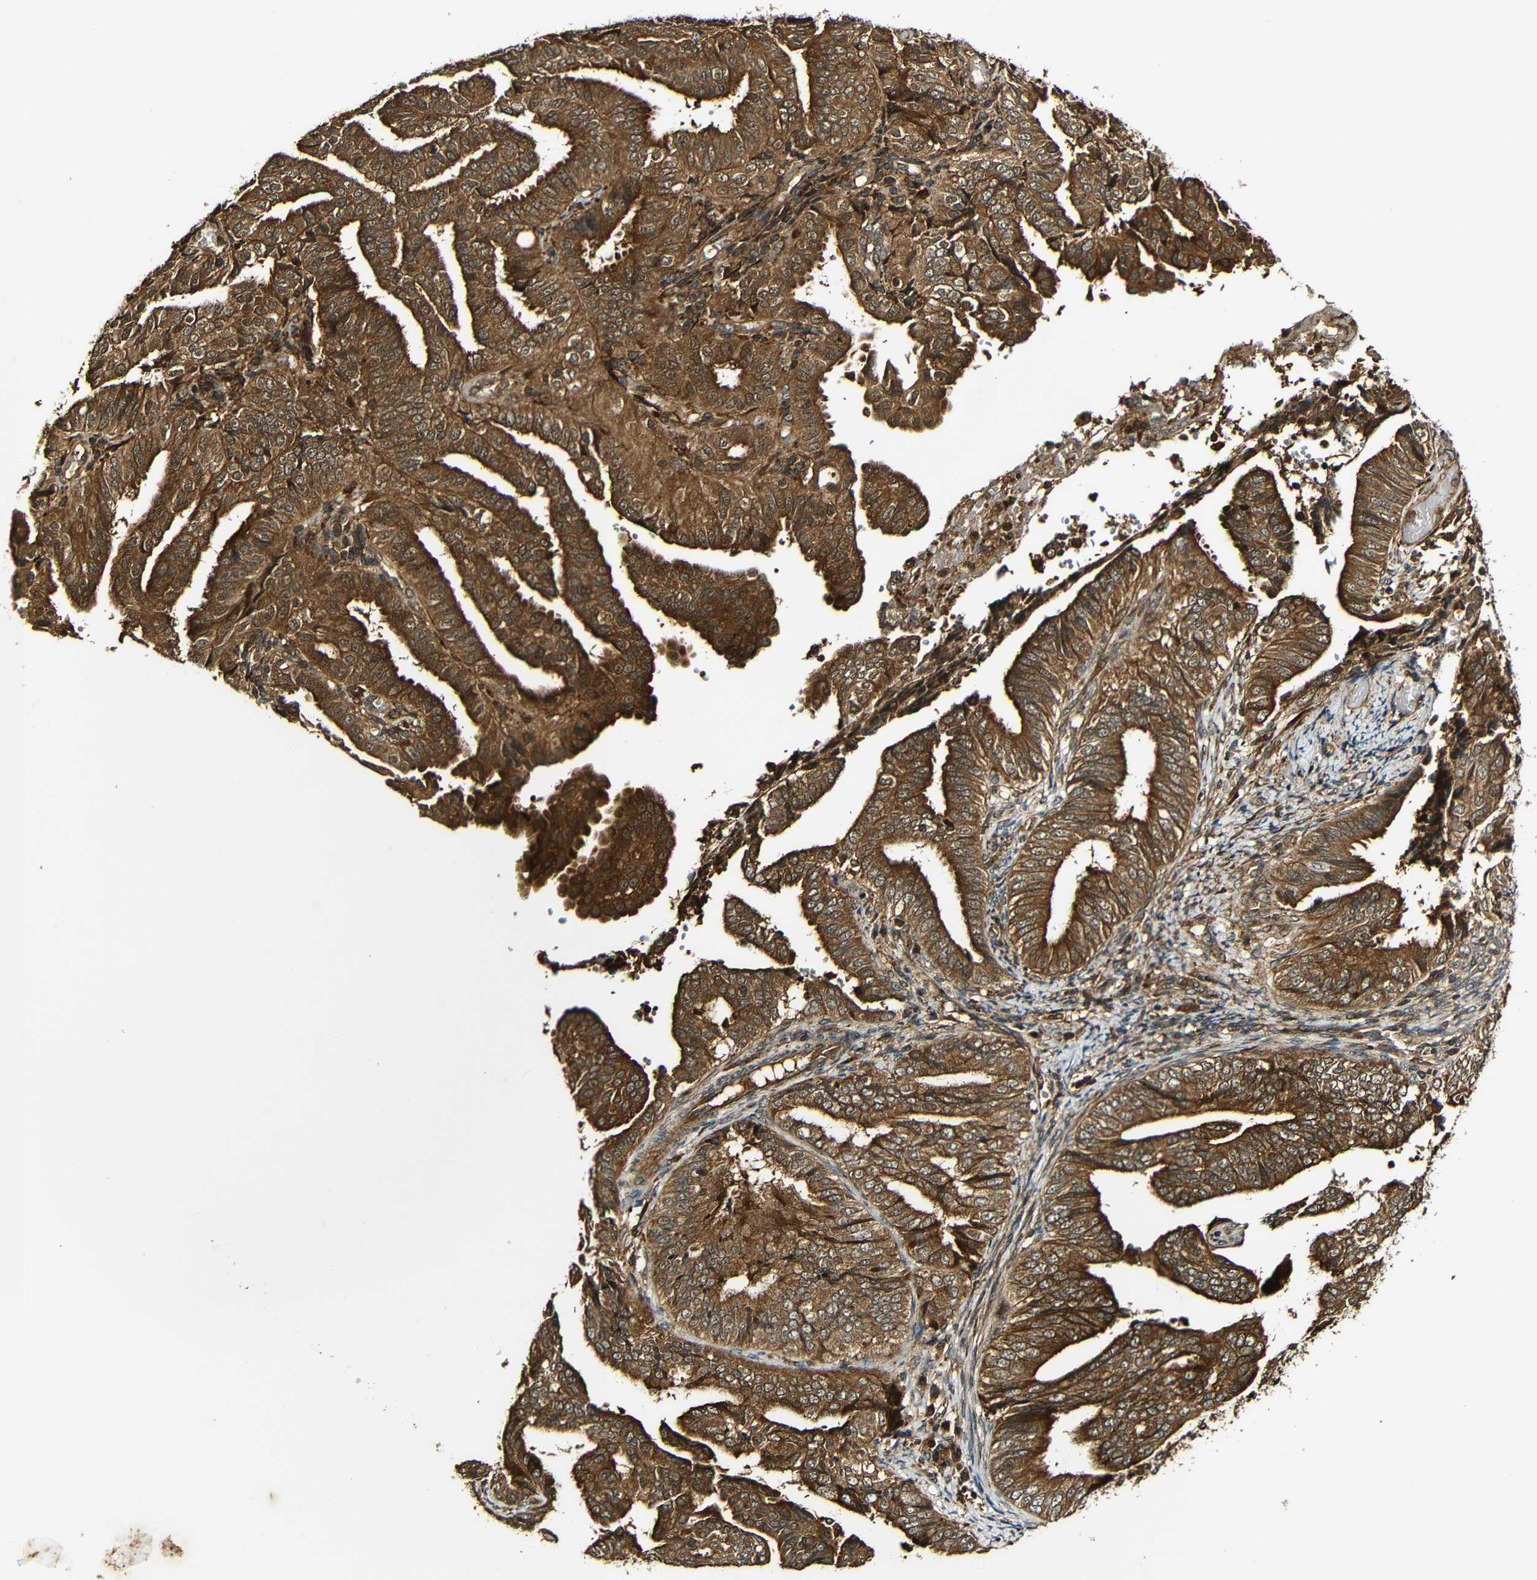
{"staining": {"intensity": "strong", "quantity": ">75%", "location": "cytoplasmic/membranous"}, "tissue": "endometrial cancer", "cell_type": "Tumor cells", "image_type": "cancer", "snomed": [{"axis": "morphology", "description": "Adenocarcinoma, NOS"}, {"axis": "topography", "description": "Endometrium"}], "caption": "Protein expression by IHC shows strong cytoplasmic/membranous positivity in about >75% of tumor cells in endometrial cancer. The protein is shown in brown color, while the nuclei are stained blue.", "gene": "CASP8", "patient": {"sex": "female", "age": 58}}